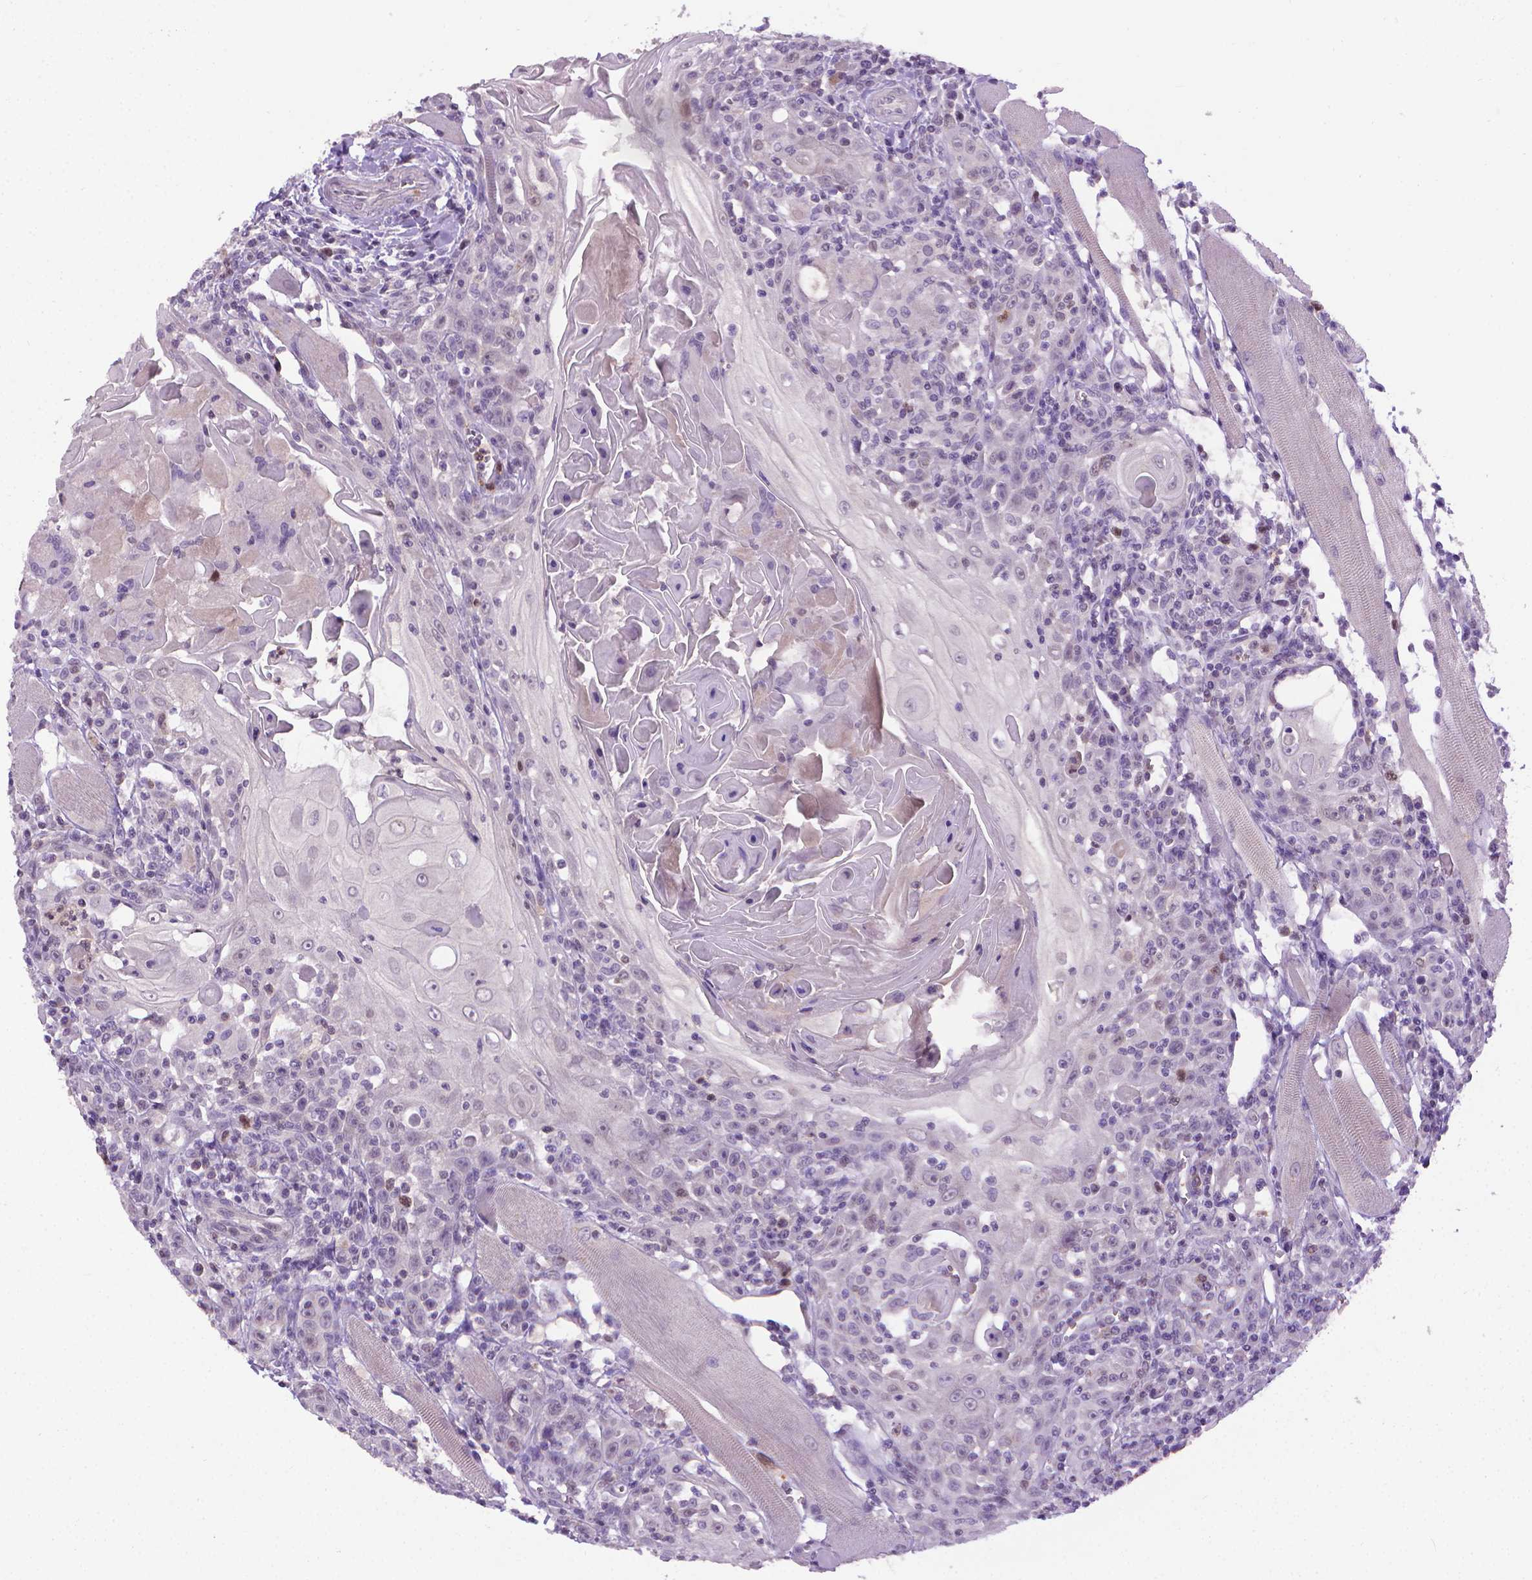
{"staining": {"intensity": "negative", "quantity": "none", "location": "none"}, "tissue": "head and neck cancer", "cell_type": "Tumor cells", "image_type": "cancer", "snomed": [{"axis": "morphology", "description": "Squamous cell carcinoma, NOS"}, {"axis": "topography", "description": "Head-Neck"}], "caption": "Immunohistochemical staining of head and neck cancer shows no significant staining in tumor cells. The staining was performed using DAB (3,3'-diaminobenzidine) to visualize the protein expression in brown, while the nuclei were stained in blue with hematoxylin (Magnification: 20x).", "gene": "CDKN2D", "patient": {"sex": "male", "age": 52}}